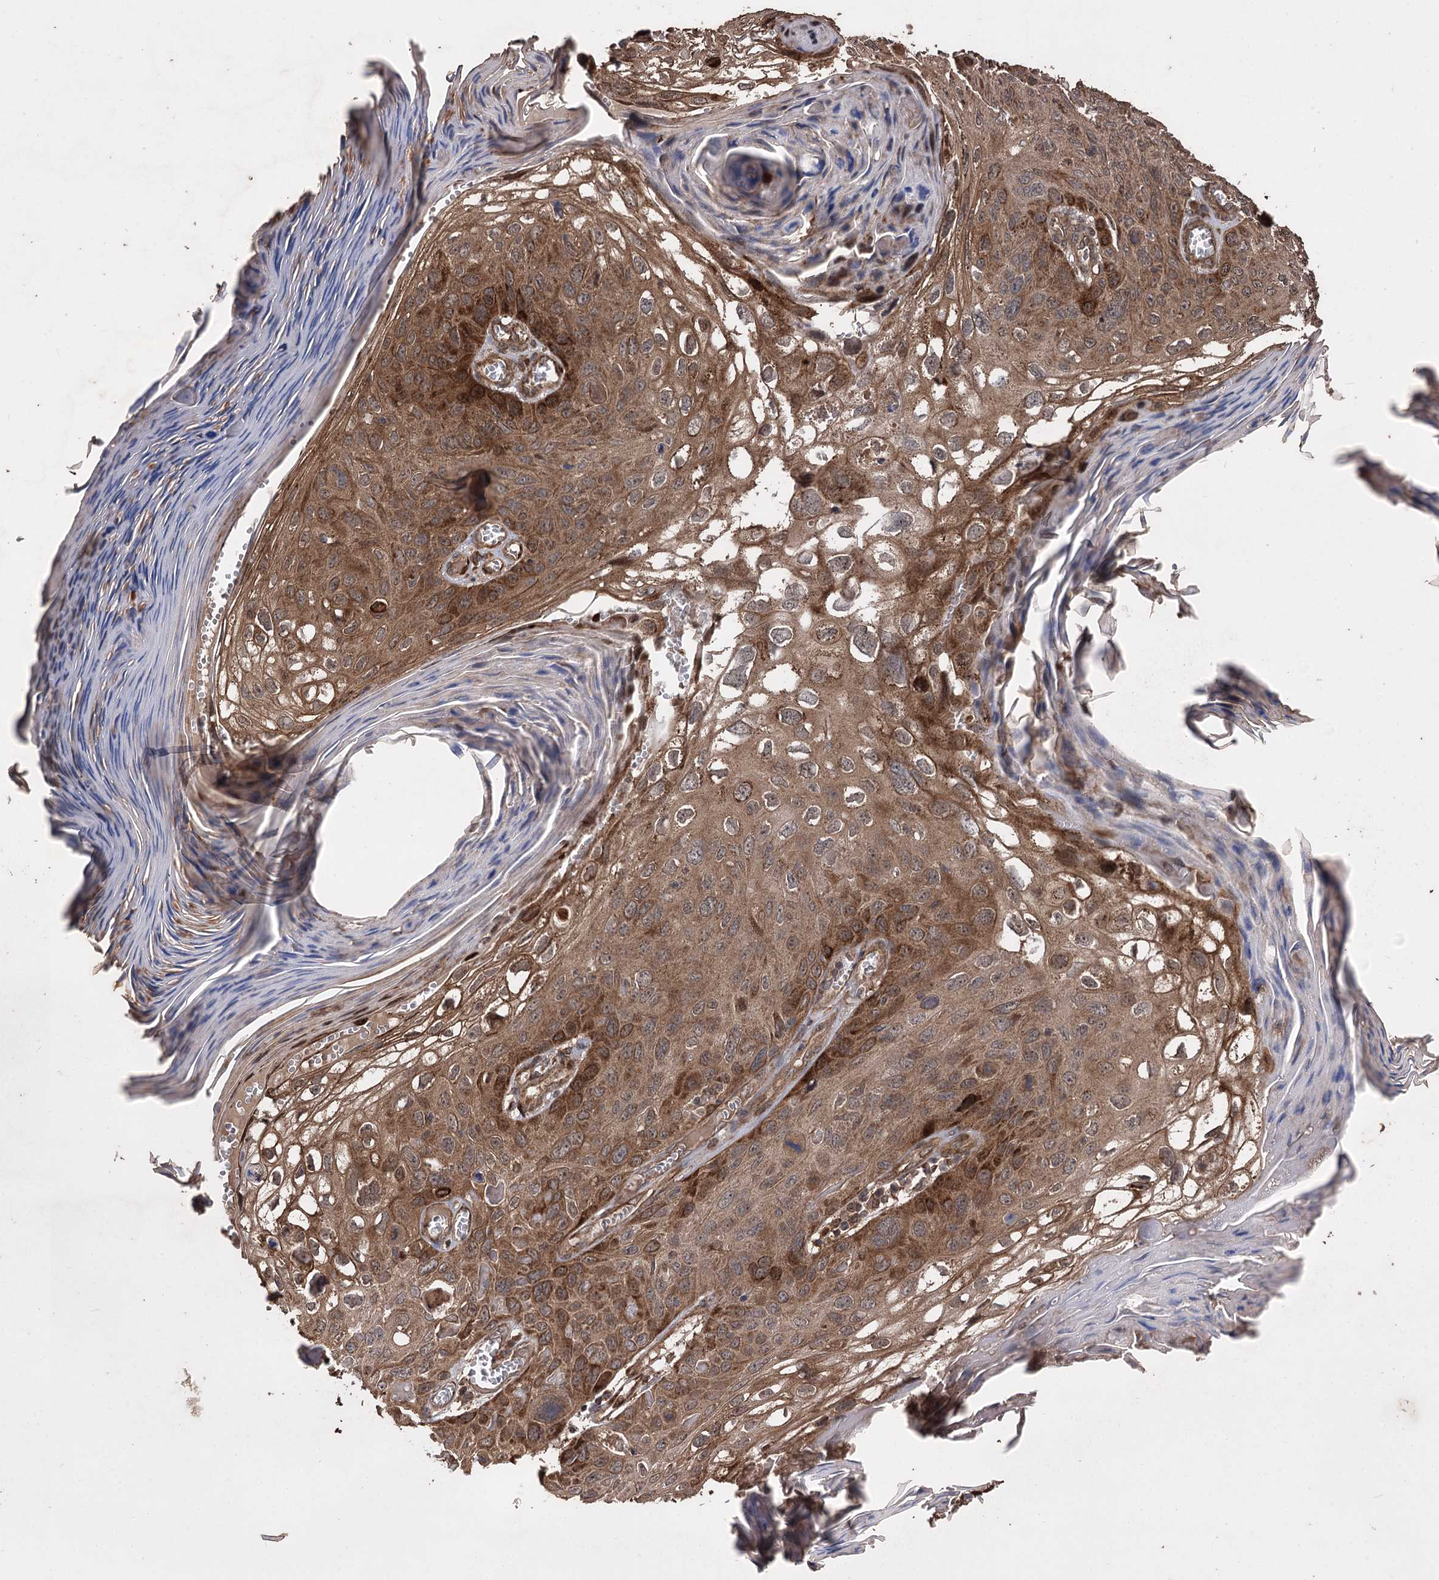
{"staining": {"intensity": "strong", "quantity": ">75%", "location": "cytoplasmic/membranous"}, "tissue": "skin cancer", "cell_type": "Tumor cells", "image_type": "cancer", "snomed": [{"axis": "morphology", "description": "Squamous cell carcinoma, NOS"}, {"axis": "topography", "description": "Skin"}], "caption": "This is a histology image of IHC staining of skin cancer (squamous cell carcinoma), which shows strong expression in the cytoplasmic/membranous of tumor cells.", "gene": "RASSF3", "patient": {"sex": "female", "age": 90}}